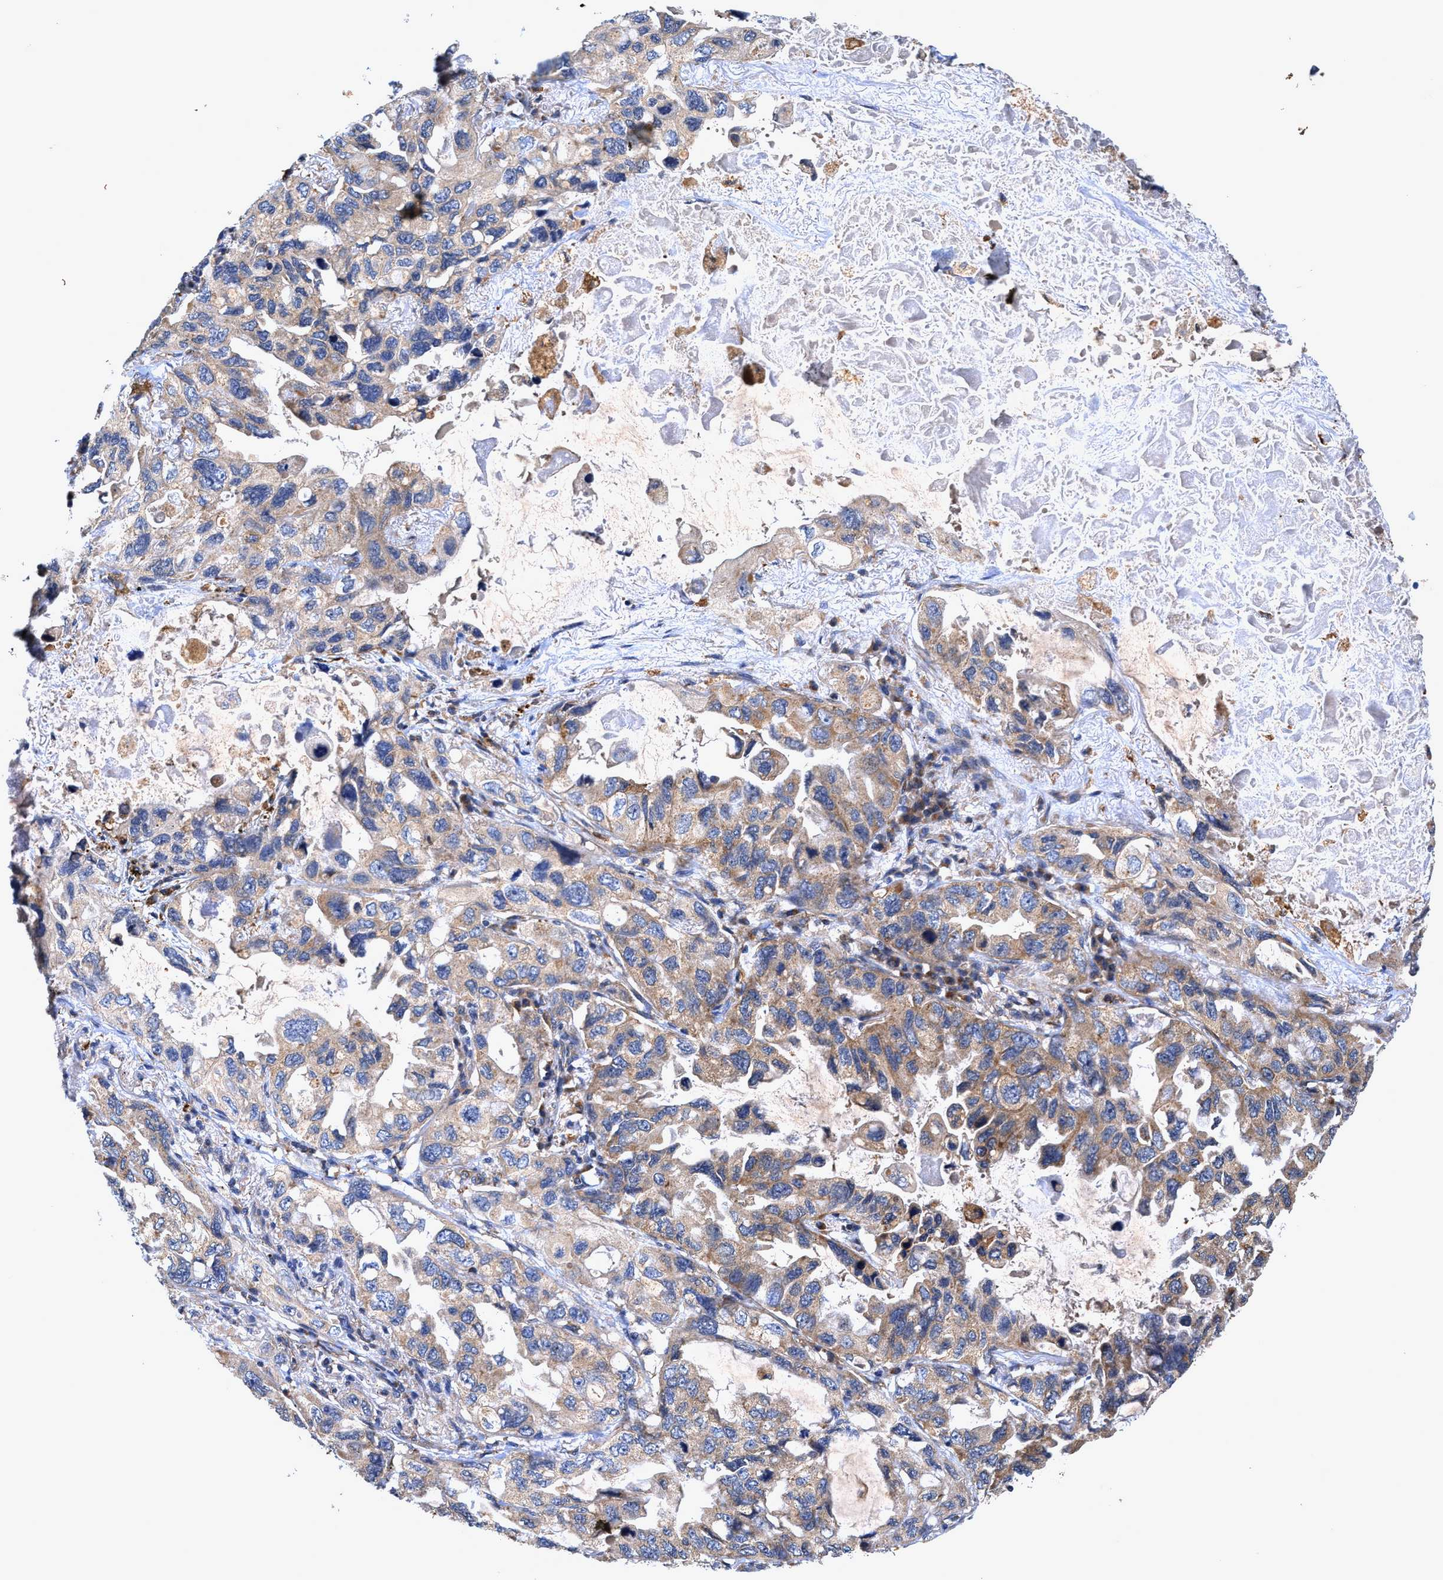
{"staining": {"intensity": "moderate", "quantity": ">75%", "location": "cytoplasmic/membranous"}, "tissue": "lung cancer", "cell_type": "Tumor cells", "image_type": "cancer", "snomed": [{"axis": "morphology", "description": "Squamous cell carcinoma, NOS"}, {"axis": "topography", "description": "Lung"}], "caption": "IHC (DAB) staining of human lung squamous cell carcinoma displays moderate cytoplasmic/membranous protein expression in approximately >75% of tumor cells.", "gene": "EFNA4", "patient": {"sex": "female", "age": 73}}